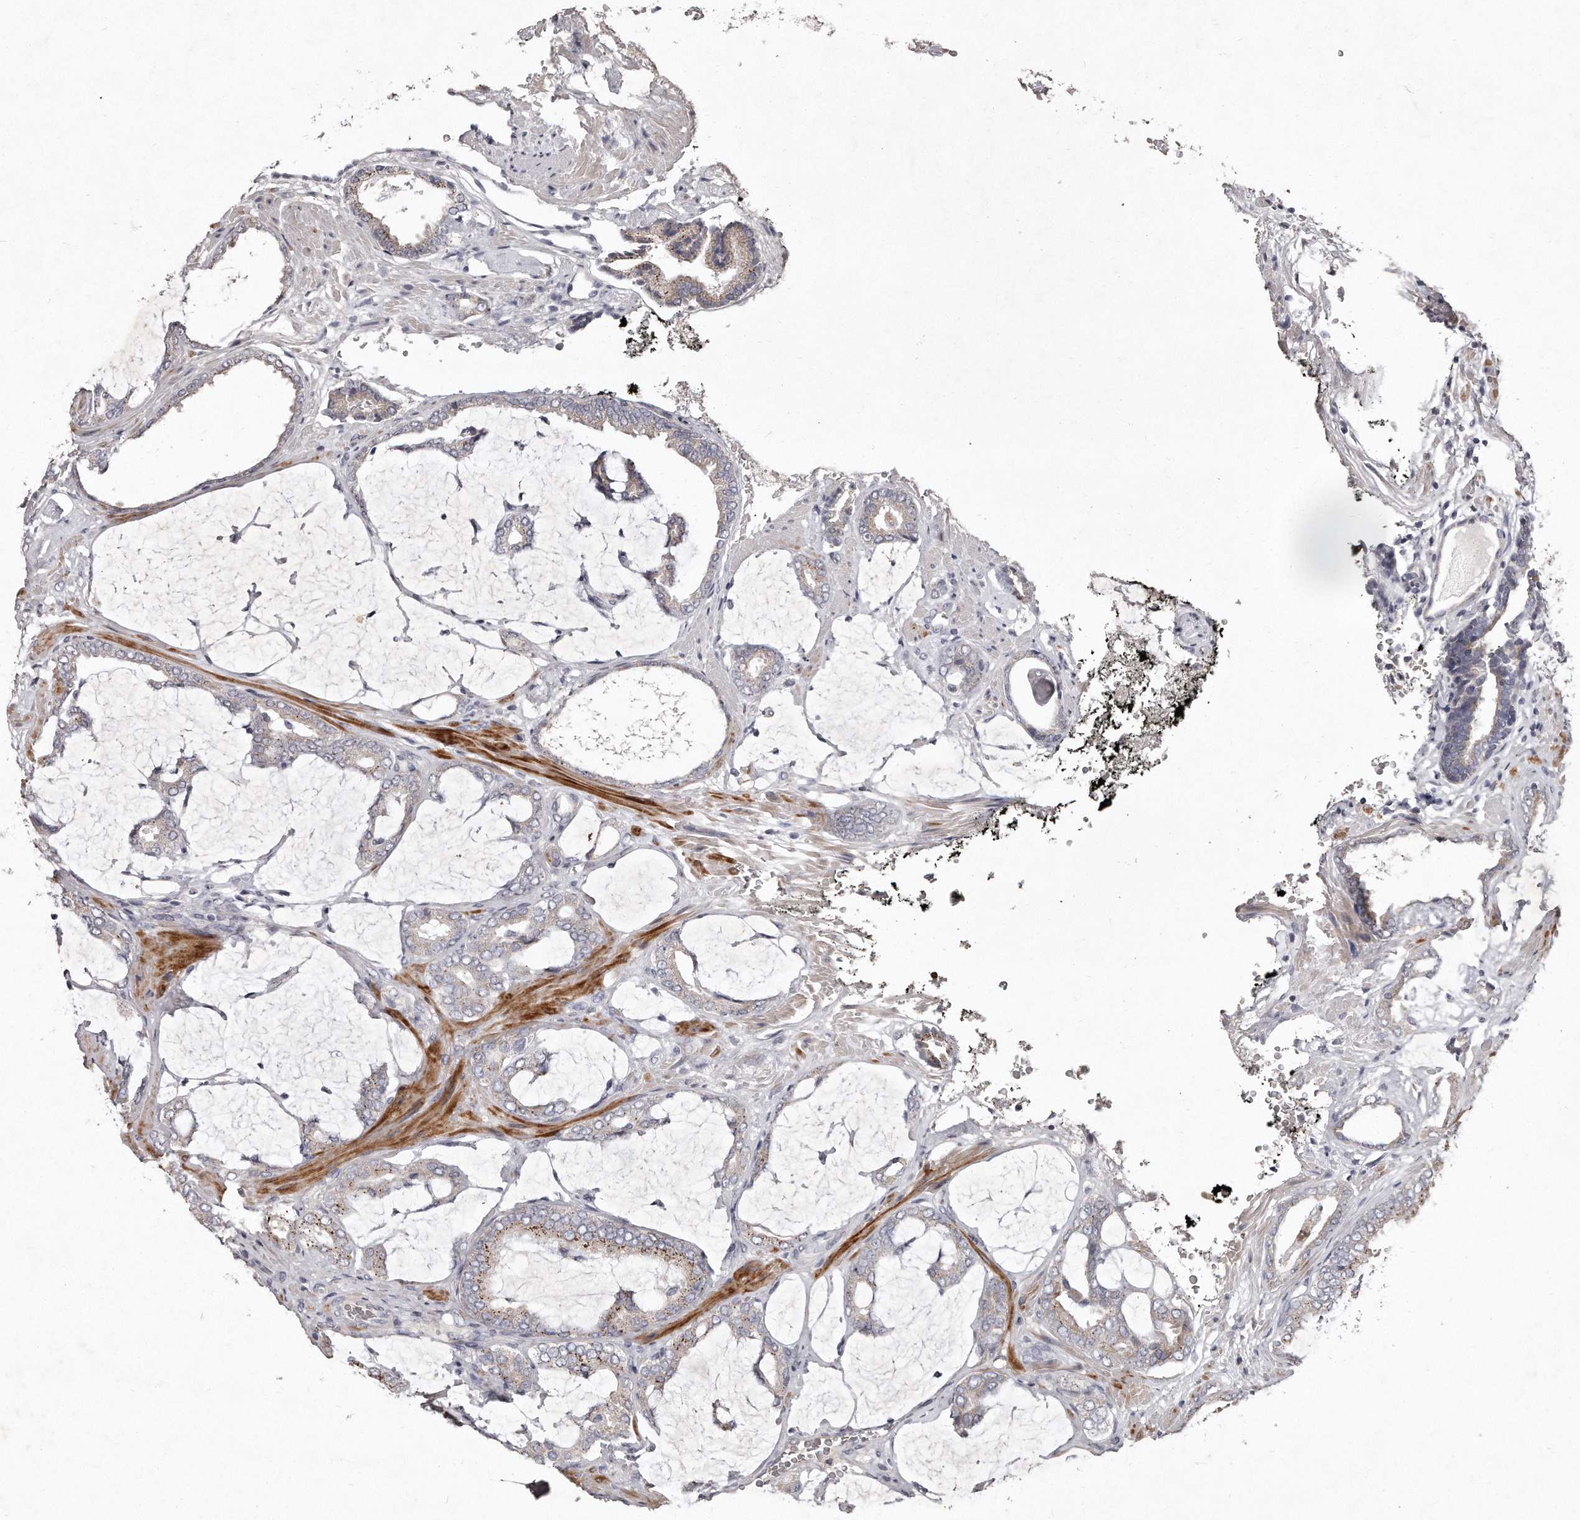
{"staining": {"intensity": "negative", "quantity": "none", "location": "none"}, "tissue": "prostate cancer", "cell_type": "Tumor cells", "image_type": "cancer", "snomed": [{"axis": "morphology", "description": "Adenocarcinoma, Low grade"}, {"axis": "topography", "description": "Prostate"}], "caption": "DAB immunohistochemical staining of human prostate cancer (low-grade adenocarcinoma) exhibits no significant positivity in tumor cells.", "gene": "TECR", "patient": {"sex": "male", "age": 71}}